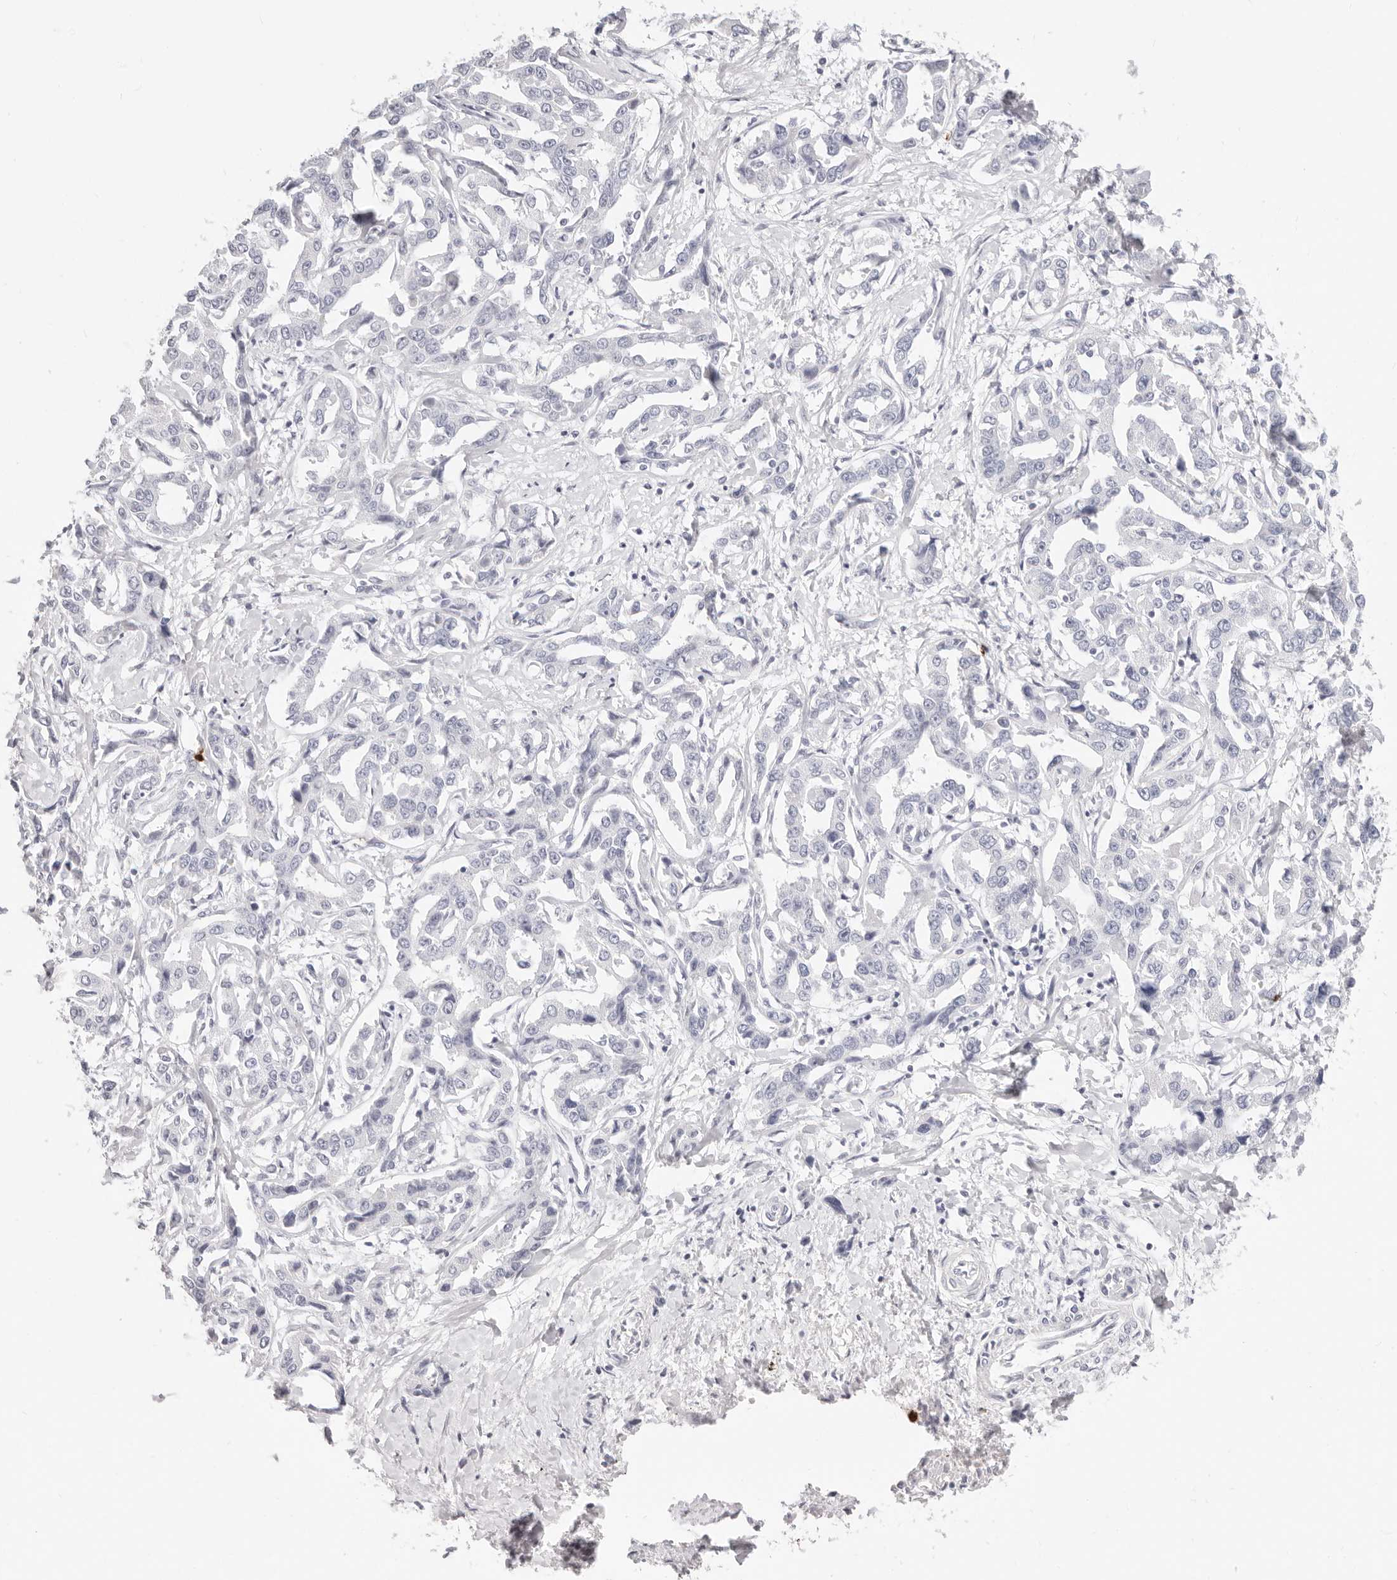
{"staining": {"intensity": "negative", "quantity": "none", "location": "none"}, "tissue": "liver cancer", "cell_type": "Tumor cells", "image_type": "cancer", "snomed": [{"axis": "morphology", "description": "Cholangiocarcinoma"}, {"axis": "topography", "description": "Liver"}], "caption": "DAB (3,3'-diaminobenzidine) immunohistochemical staining of human liver cancer displays no significant positivity in tumor cells. (Stains: DAB immunohistochemistry with hematoxylin counter stain, Microscopy: brightfield microscopy at high magnification).", "gene": "CAMP", "patient": {"sex": "male", "age": 59}}